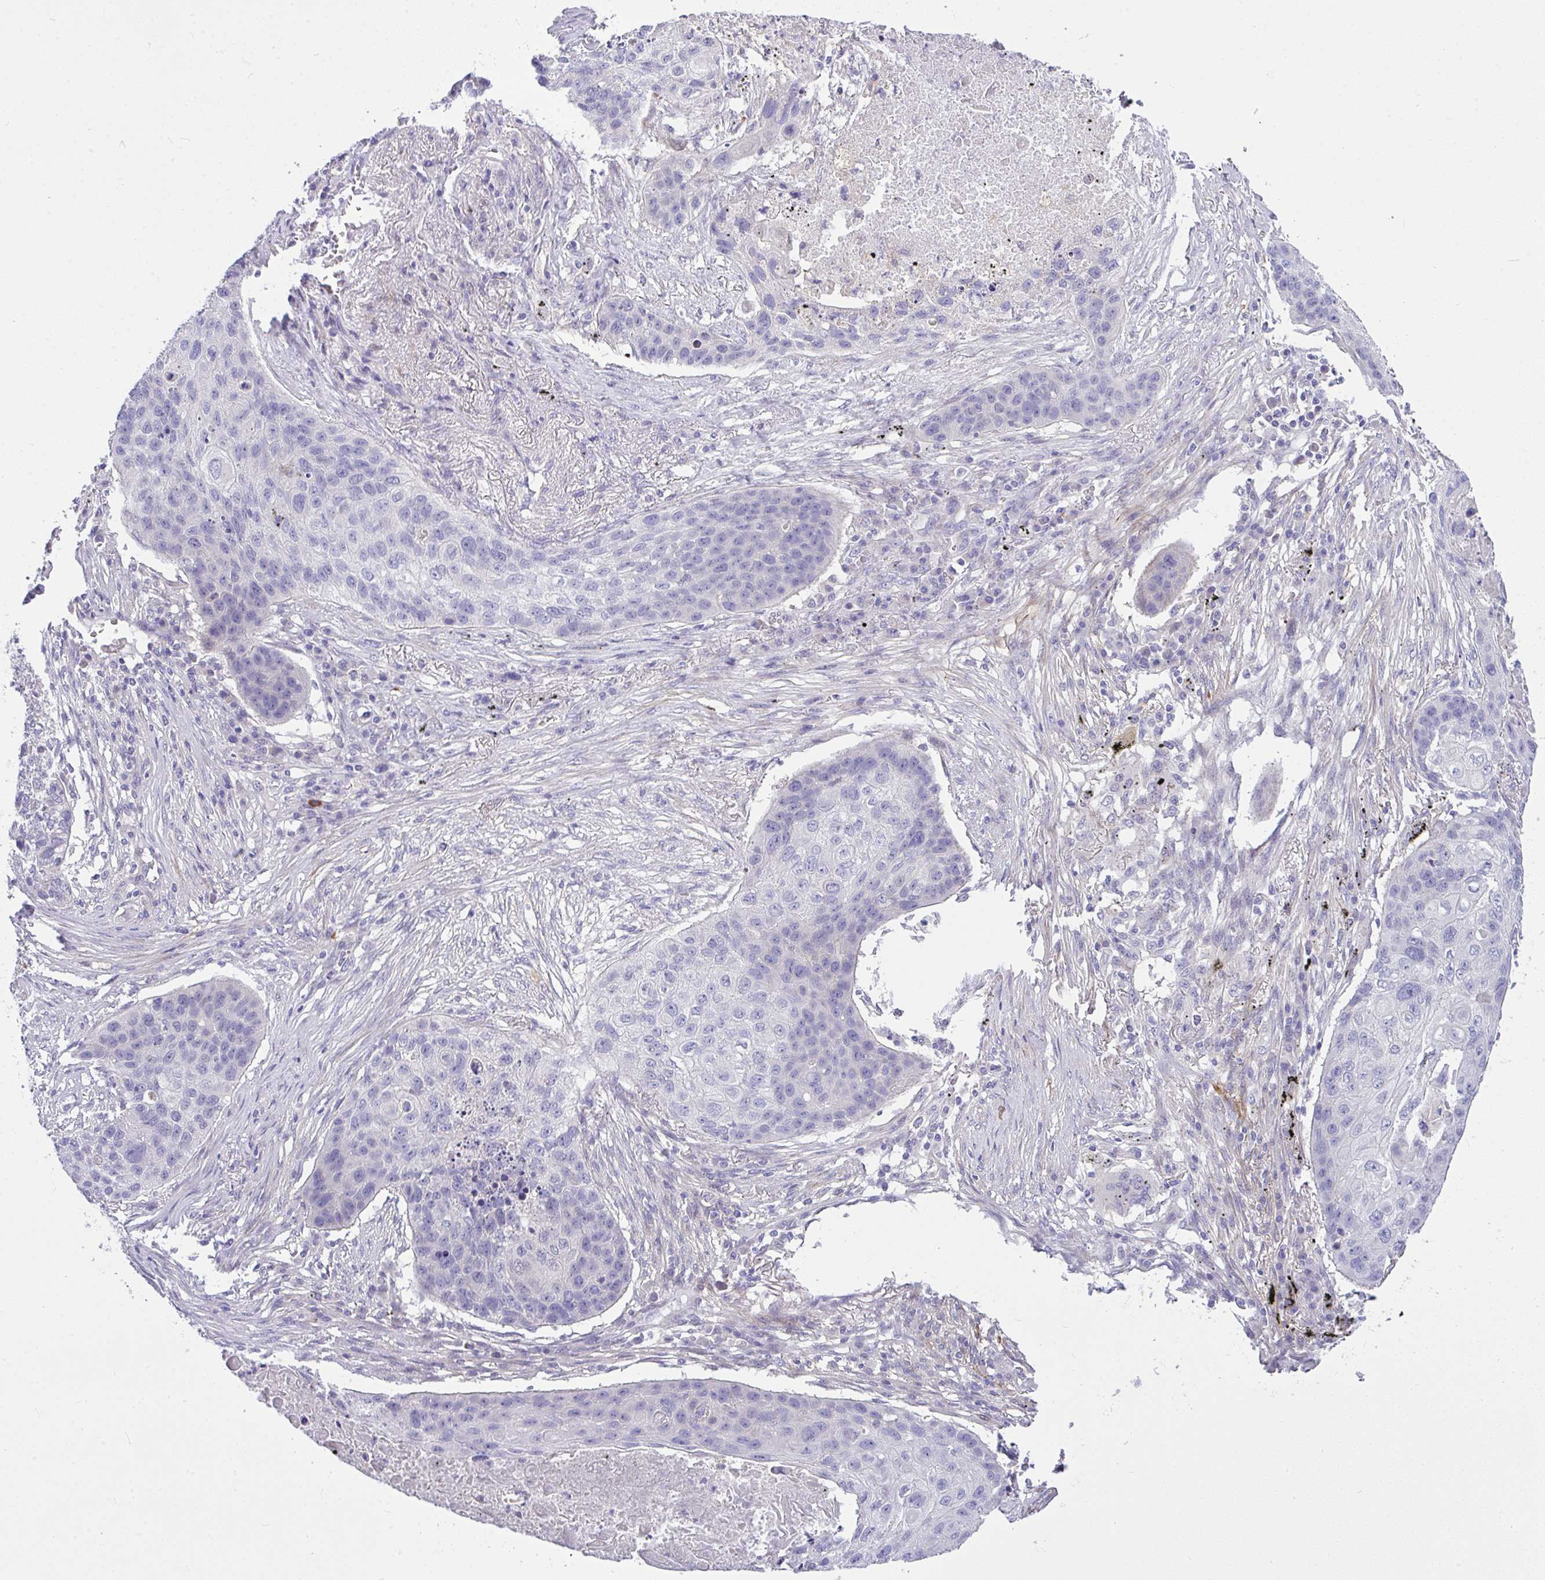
{"staining": {"intensity": "negative", "quantity": "none", "location": "none"}, "tissue": "lung cancer", "cell_type": "Tumor cells", "image_type": "cancer", "snomed": [{"axis": "morphology", "description": "Squamous cell carcinoma, NOS"}, {"axis": "topography", "description": "Lung"}], "caption": "This is a micrograph of immunohistochemistry staining of squamous cell carcinoma (lung), which shows no expression in tumor cells.", "gene": "MOCS1", "patient": {"sex": "female", "age": 63}}